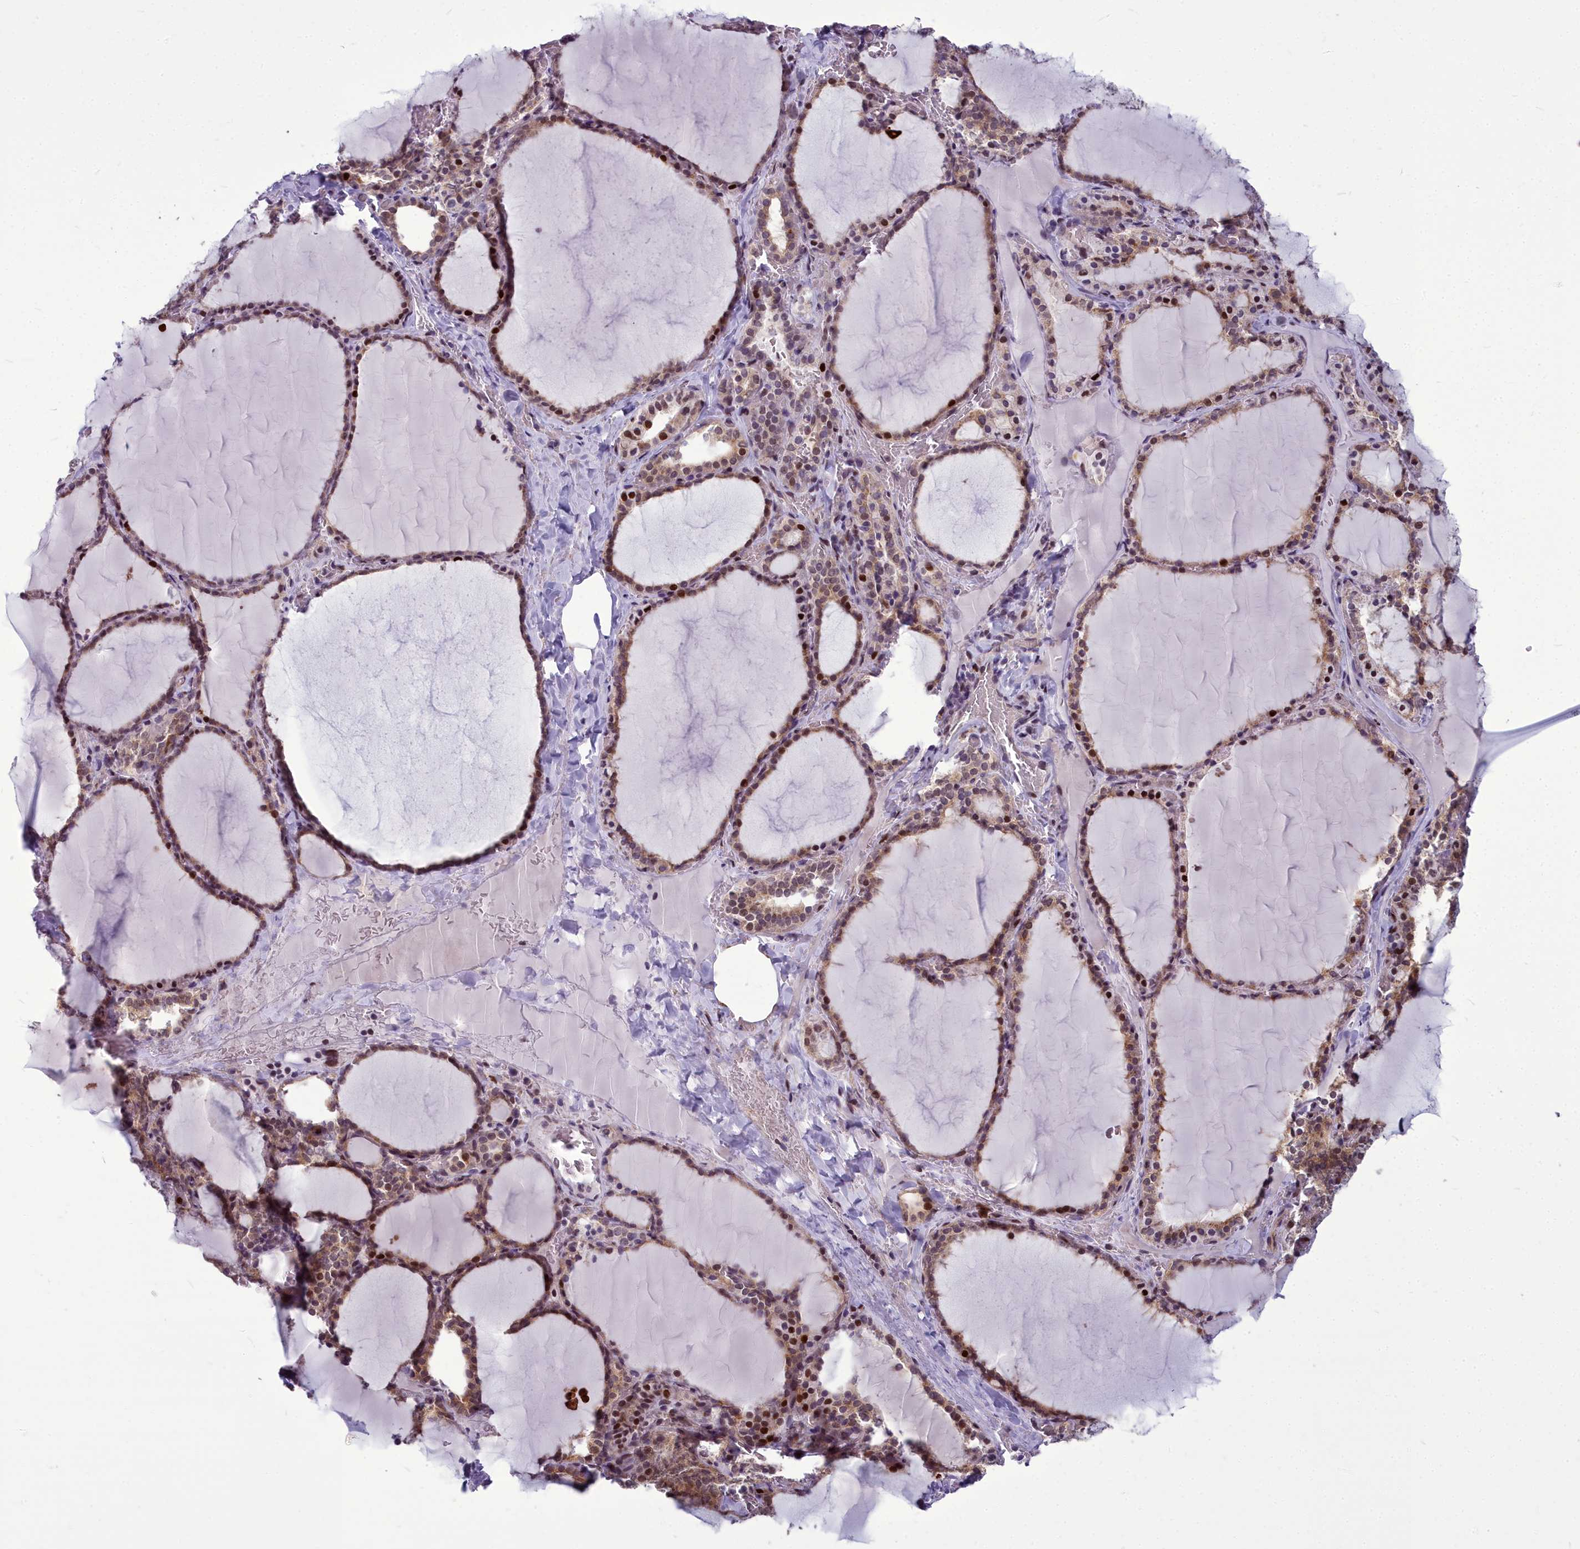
{"staining": {"intensity": "moderate", "quantity": ">75%", "location": "cytoplasmic/membranous,nuclear"}, "tissue": "thyroid gland", "cell_type": "Glandular cells", "image_type": "normal", "snomed": [{"axis": "morphology", "description": "Normal tissue, NOS"}, {"axis": "topography", "description": "Thyroid gland"}], "caption": "Moderate cytoplasmic/membranous,nuclear expression for a protein is identified in approximately >75% of glandular cells of unremarkable thyroid gland using IHC.", "gene": "AP1M1", "patient": {"sex": "female", "age": 39}}